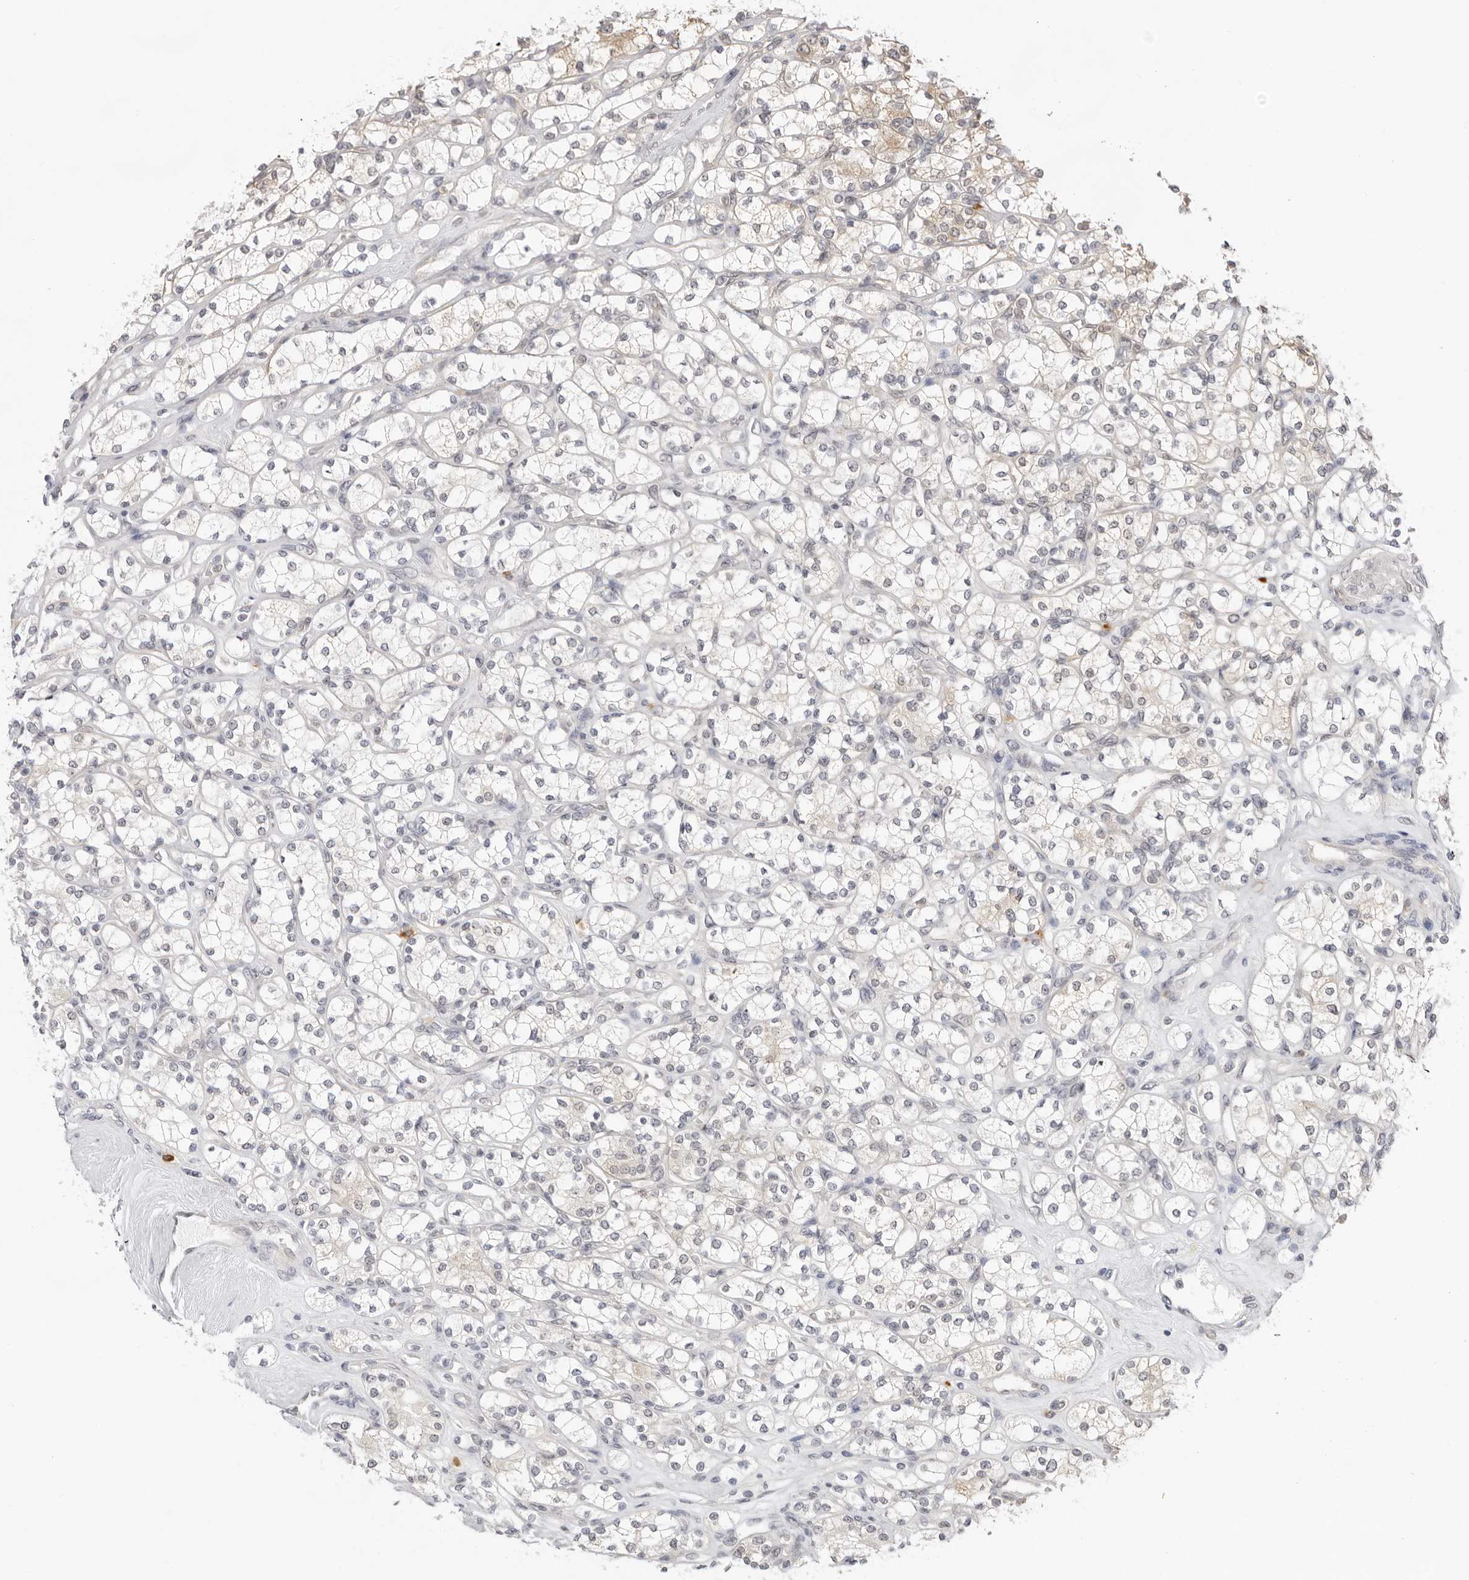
{"staining": {"intensity": "weak", "quantity": "<25%", "location": "cytoplasmic/membranous"}, "tissue": "renal cancer", "cell_type": "Tumor cells", "image_type": "cancer", "snomed": [{"axis": "morphology", "description": "Adenocarcinoma, NOS"}, {"axis": "topography", "description": "Kidney"}], "caption": "This is an immunohistochemistry (IHC) image of human renal cancer (adenocarcinoma). There is no staining in tumor cells.", "gene": "FDPS", "patient": {"sex": "male", "age": 77}}